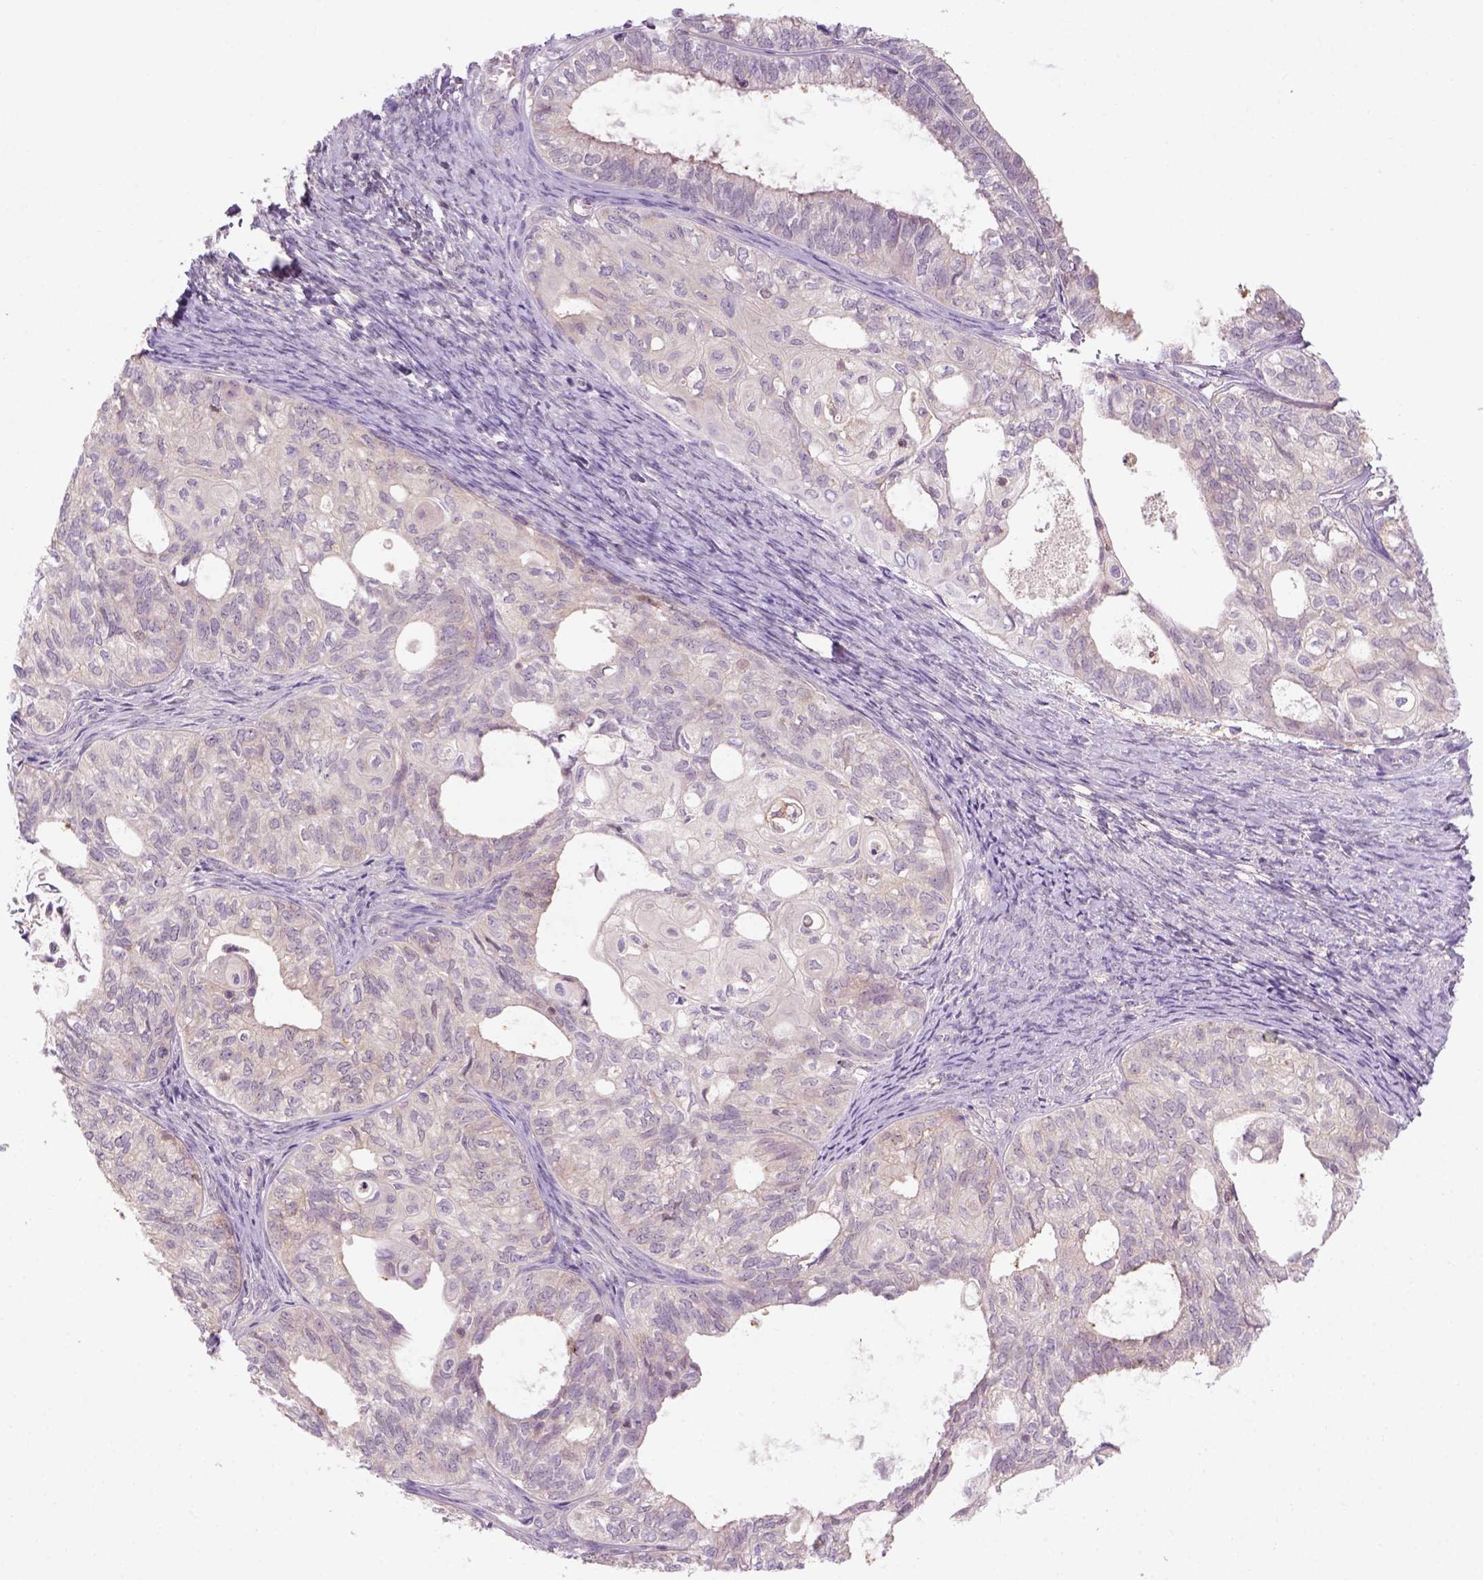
{"staining": {"intensity": "negative", "quantity": "none", "location": "none"}, "tissue": "ovarian cancer", "cell_type": "Tumor cells", "image_type": "cancer", "snomed": [{"axis": "morphology", "description": "Carcinoma, endometroid"}, {"axis": "topography", "description": "Ovary"}], "caption": "Immunohistochemistry (IHC) micrograph of neoplastic tissue: human ovarian cancer (endometroid carcinoma) stained with DAB (3,3'-diaminobenzidine) demonstrates no significant protein expression in tumor cells.", "gene": "GOT1", "patient": {"sex": "female", "age": 64}}